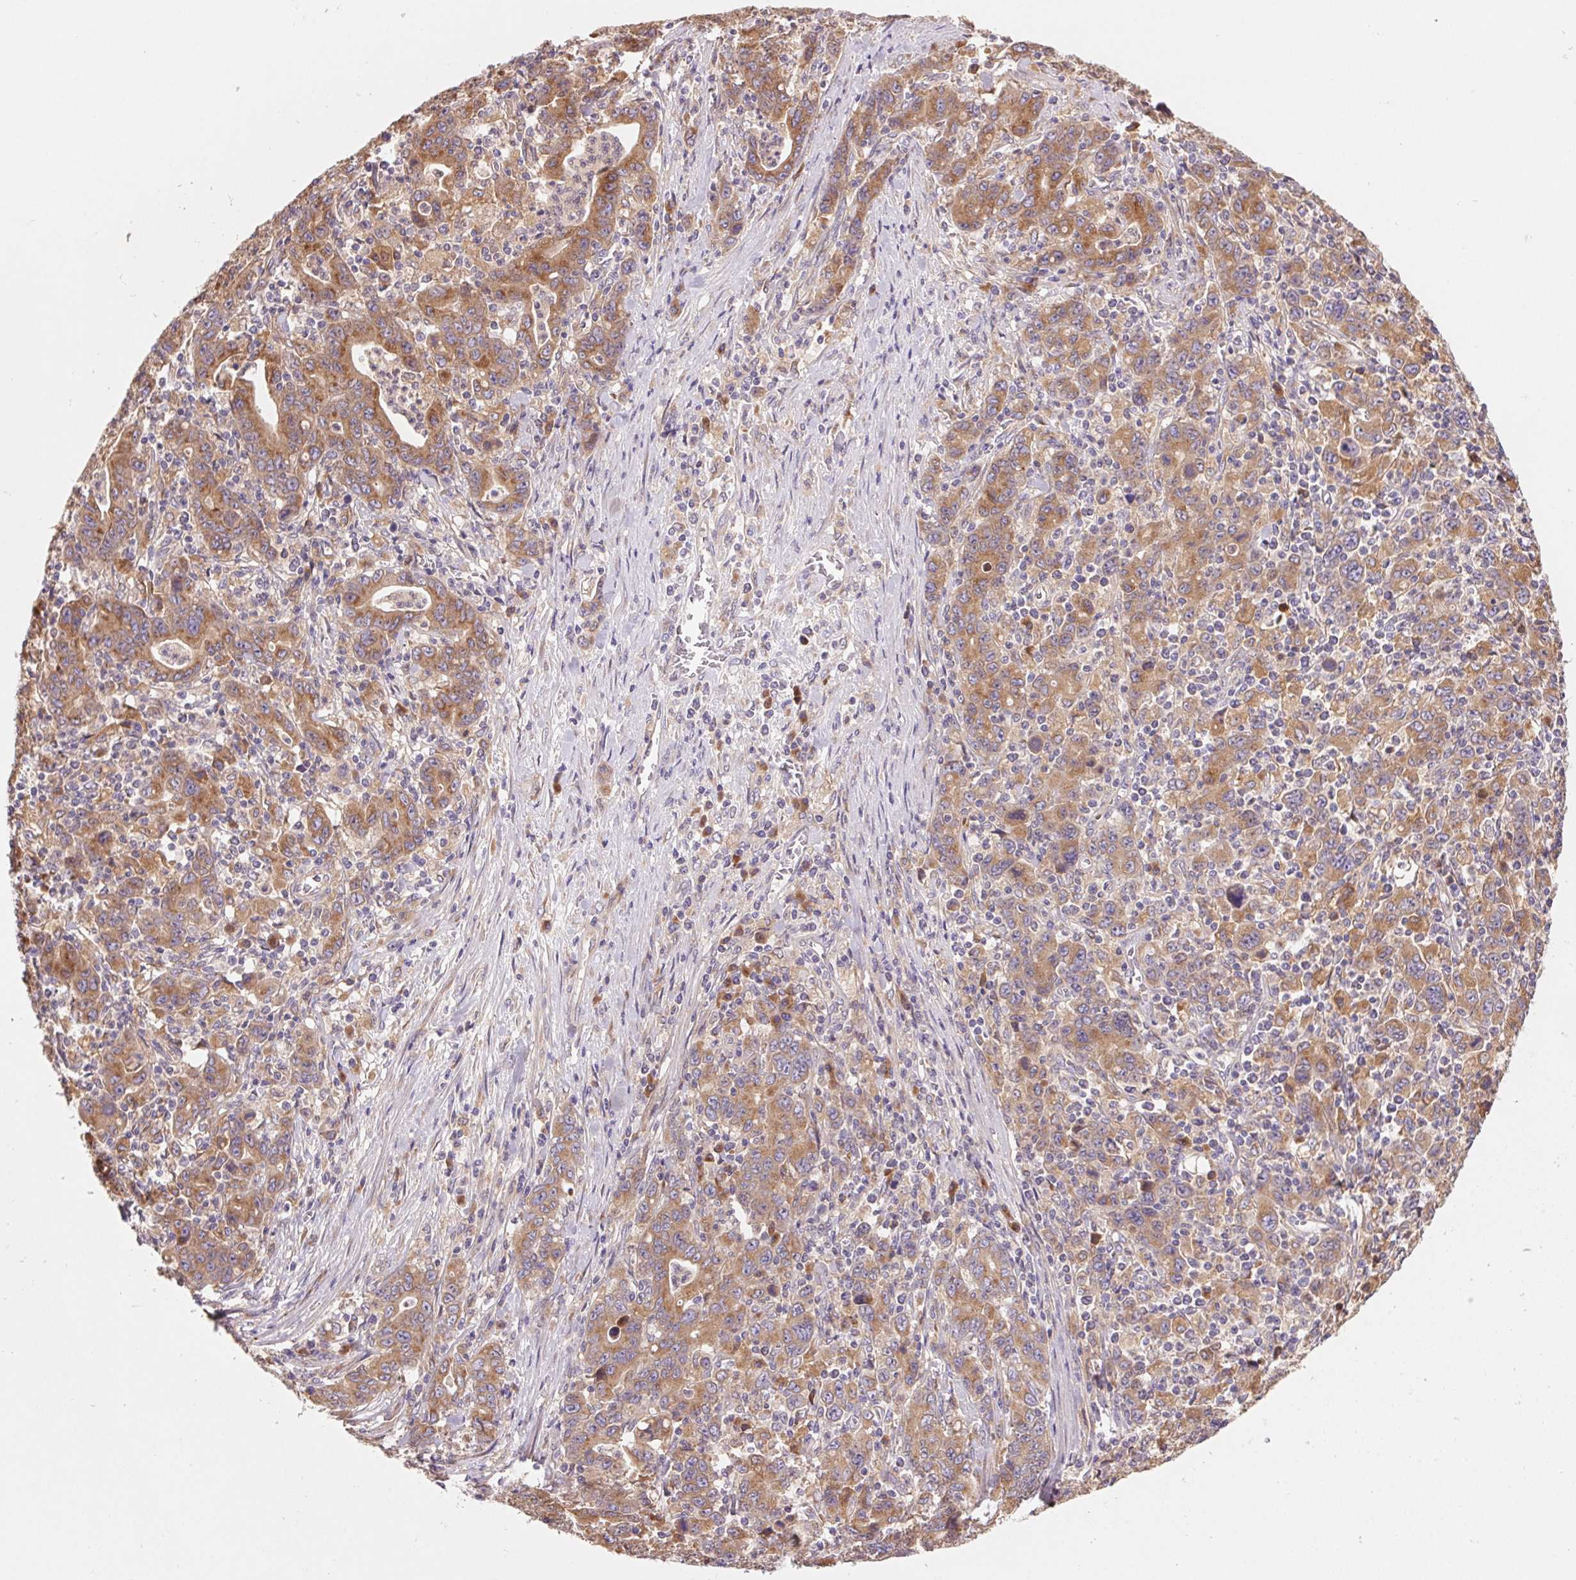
{"staining": {"intensity": "moderate", "quantity": ">75%", "location": "cytoplasmic/membranous"}, "tissue": "stomach cancer", "cell_type": "Tumor cells", "image_type": "cancer", "snomed": [{"axis": "morphology", "description": "Adenocarcinoma, NOS"}, {"axis": "topography", "description": "Stomach, upper"}], "caption": "Immunohistochemical staining of human adenocarcinoma (stomach) reveals medium levels of moderate cytoplasmic/membranous protein expression in about >75% of tumor cells. (DAB IHC, brown staining for protein, blue staining for nuclei).", "gene": "RAB1A", "patient": {"sex": "male", "age": 69}}